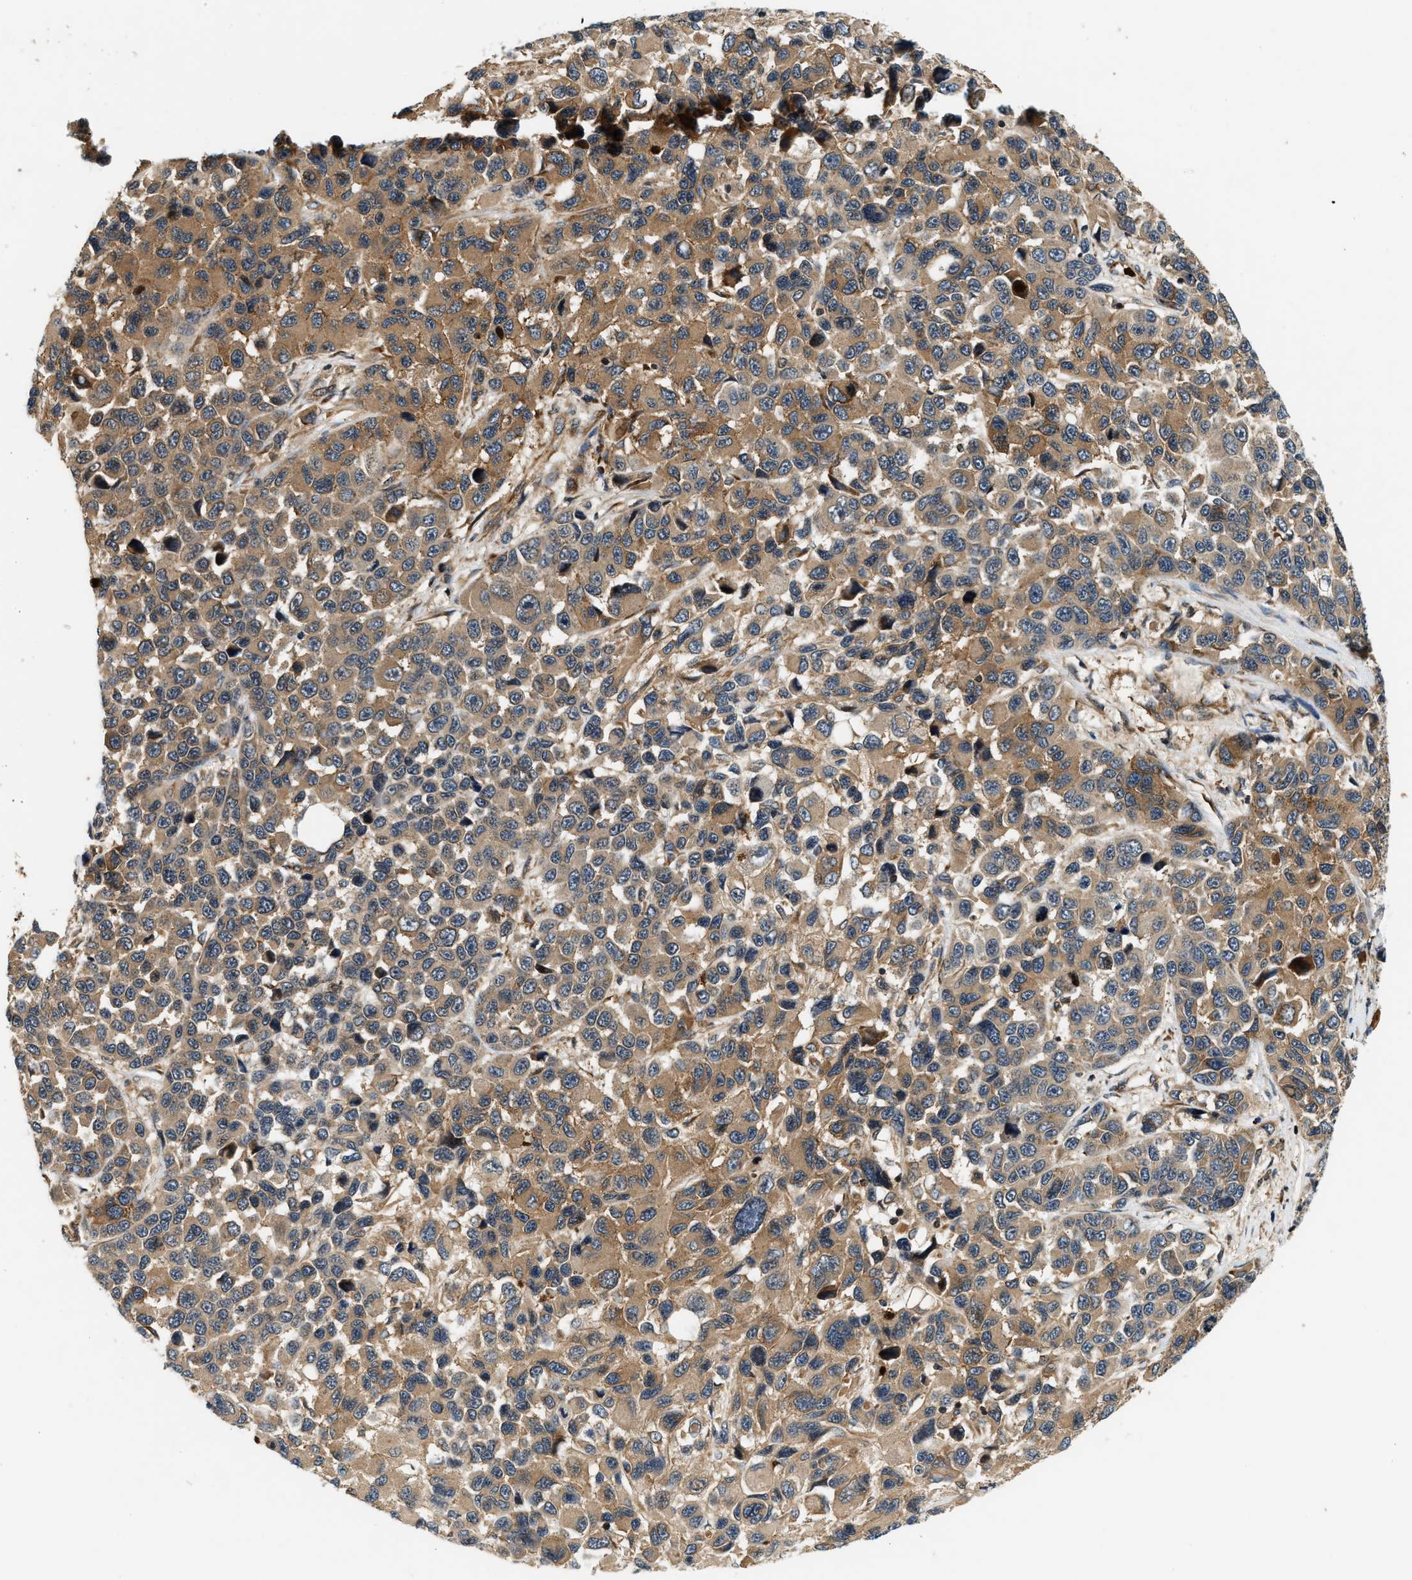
{"staining": {"intensity": "moderate", "quantity": ">75%", "location": "cytoplasmic/membranous"}, "tissue": "melanoma", "cell_type": "Tumor cells", "image_type": "cancer", "snomed": [{"axis": "morphology", "description": "Malignant melanoma, NOS"}, {"axis": "topography", "description": "Skin"}], "caption": "The immunohistochemical stain highlights moderate cytoplasmic/membranous expression in tumor cells of malignant melanoma tissue. Nuclei are stained in blue.", "gene": "SAMD9", "patient": {"sex": "male", "age": 53}}